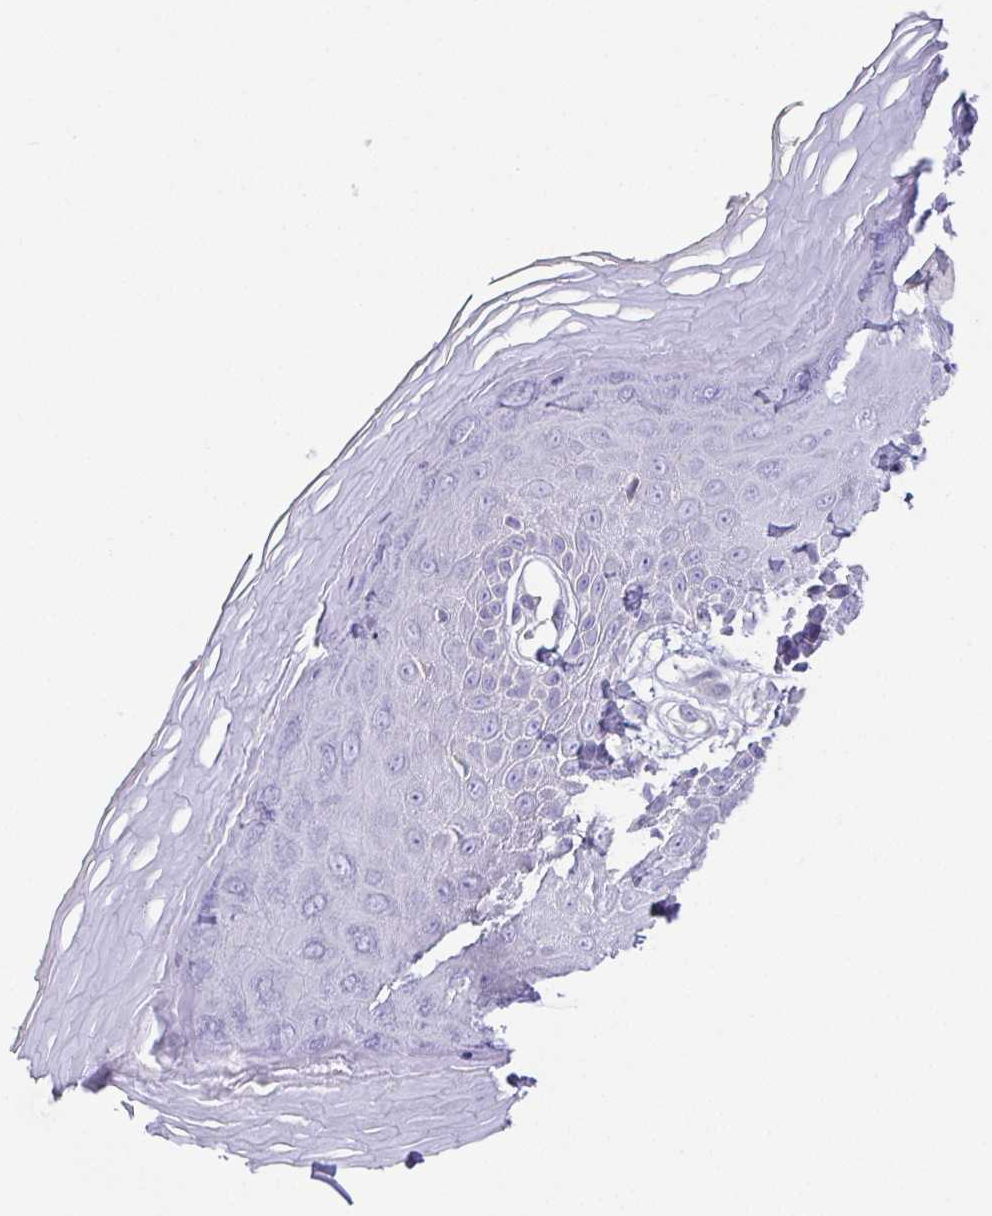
{"staining": {"intensity": "negative", "quantity": "none", "location": "none"}, "tissue": "skin", "cell_type": "Epidermal cells", "image_type": "normal", "snomed": [{"axis": "morphology", "description": "Normal tissue, NOS"}, {"axis": "topography", "description": "Anal"}, {"axis": "topography", "description": "Peripheral nerve tissue"}], "caption": "IHC histopathology image of benign human skin stained for a protein (brown), which shows no expression in epidermal cells. (DAB (3,3'-diaminobenzidine) immunohistochemistry, high magnification).", "gene": "PKDREJ", "patient": {"sex": "male", "age": 78}}